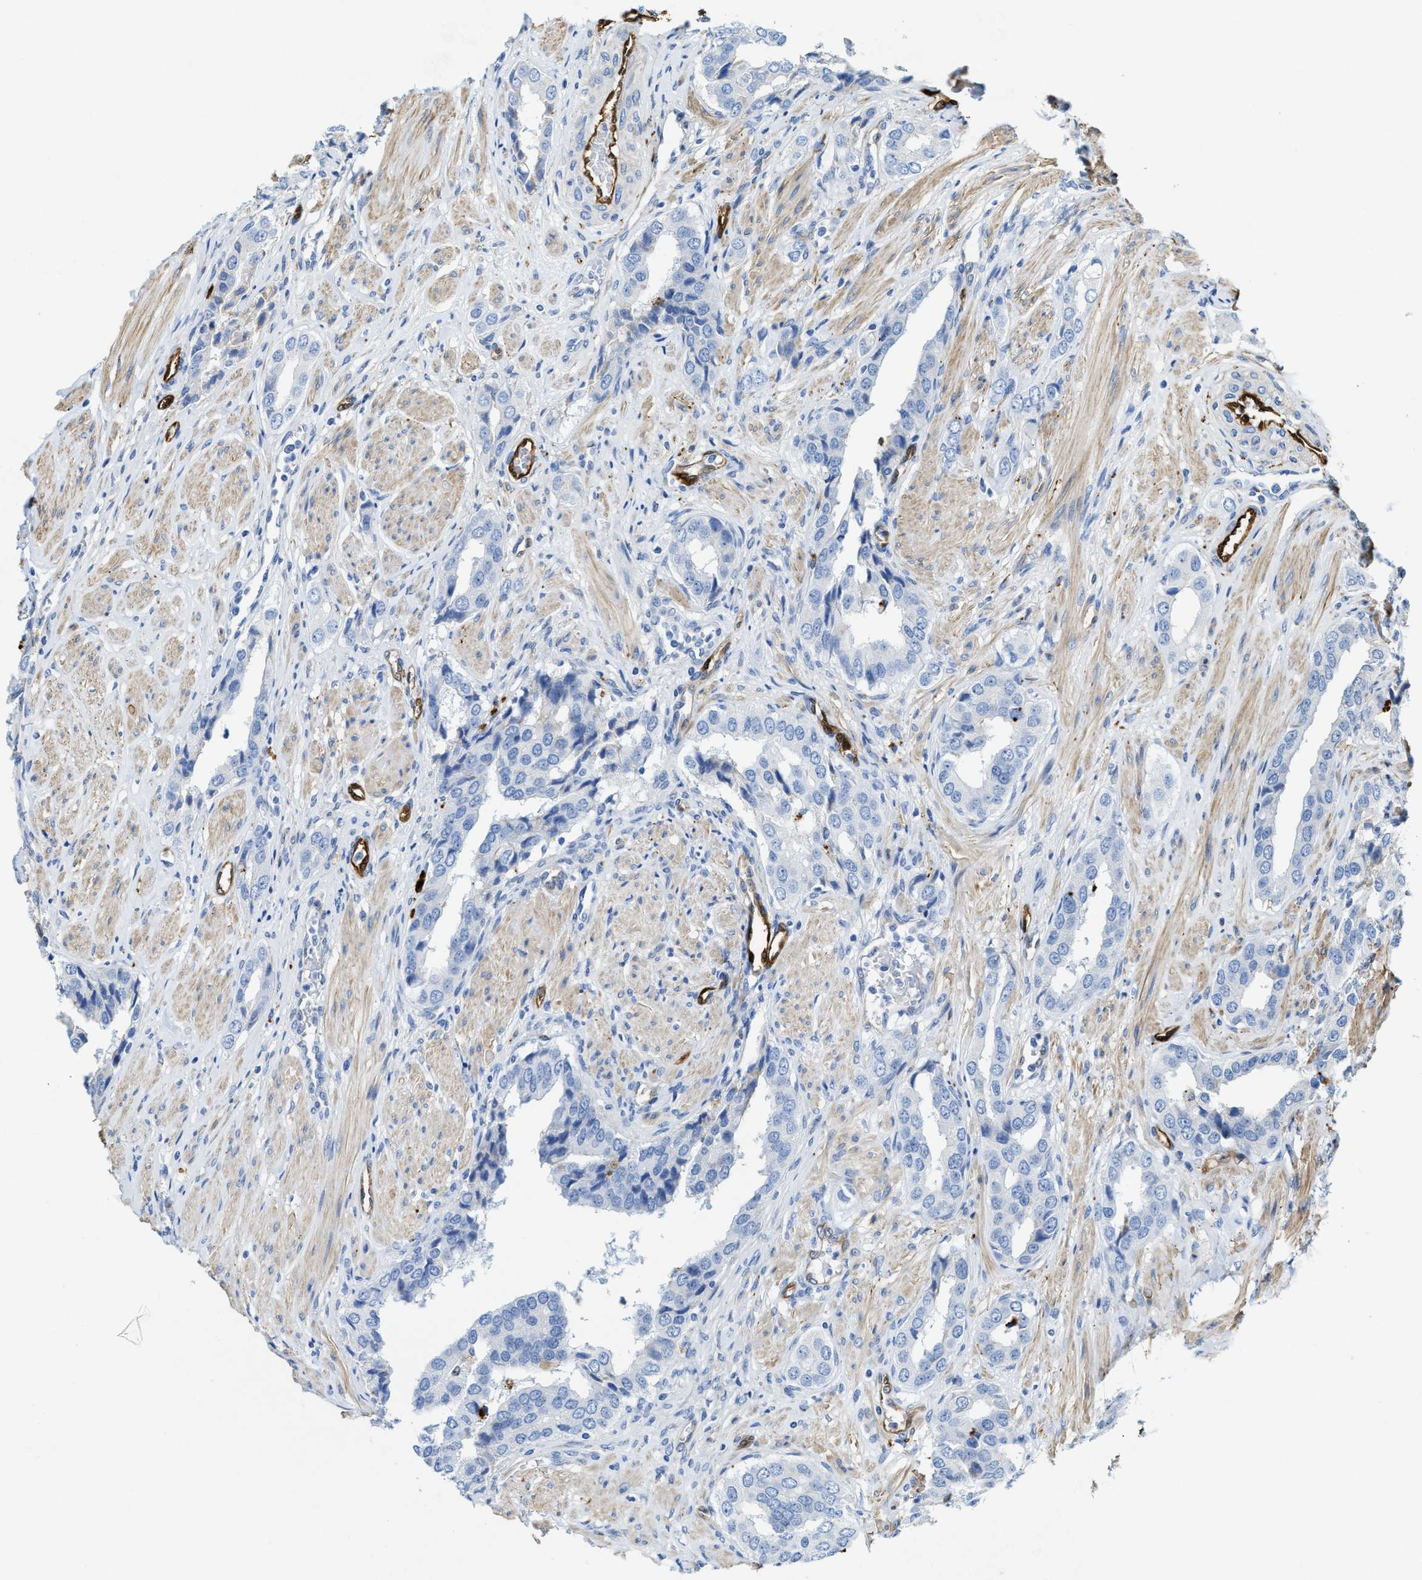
{"staining": {"intensity": "negative", "quantity": "none", "location": "none"}, "tissue": "prostate cancer", "cell_type": "Tumor cells", "image_type": "cancer", "snomed": [{"axis": "morphology", "description": "Adenocarcinoma, High grade"}, {"axis": "topography", "description": "Prostate"}], "caption": "This is an IHC histopathology image of human prostate high-grade adenocarcinoma. There is no expression in tumor cells.", "gene": "ASS1", "patient": {"sex": "male", "age": 52}}